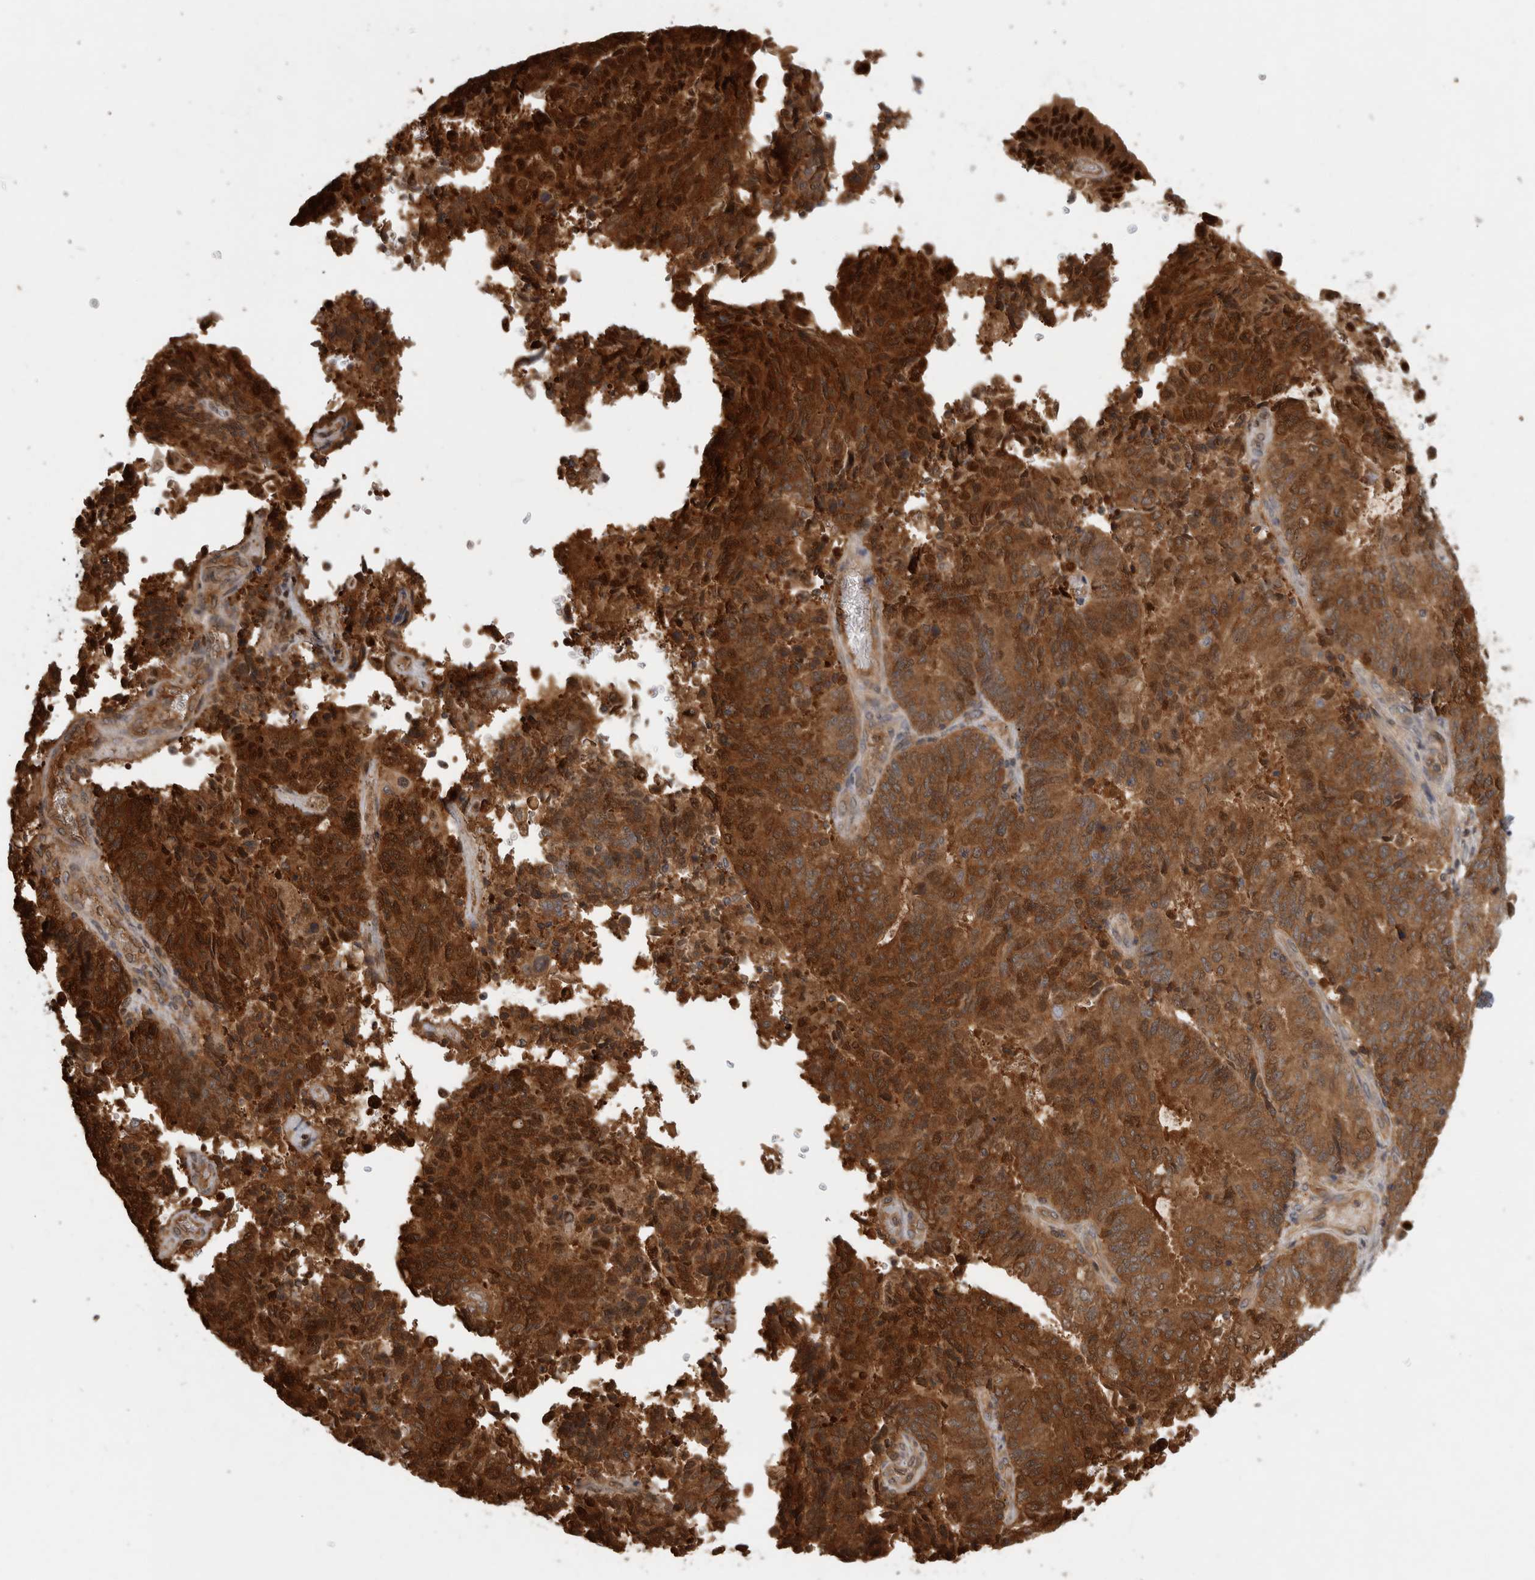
{"staining": {"intensity": "strong", "quantity": ">75%", "location": "cytoplasmic/membranous,nuclear"}, "tissue": "endometrial cancer", "cell_type": "Tumor cells", "image_type": "cancer", "snomed": [{"axis": "morphology", "description": "Adenocarcinoma, NOS"}, {"axis": "topography", "description": "Endometrium"}], "caption": "A high amount of strong cytoplasmic/membranous and nuclear positivity is identified in about >75% of tumor cells in endometrial cancer tissue.", "gene": "ASTN2", "patient": {"sex": "female", "age": 80}}